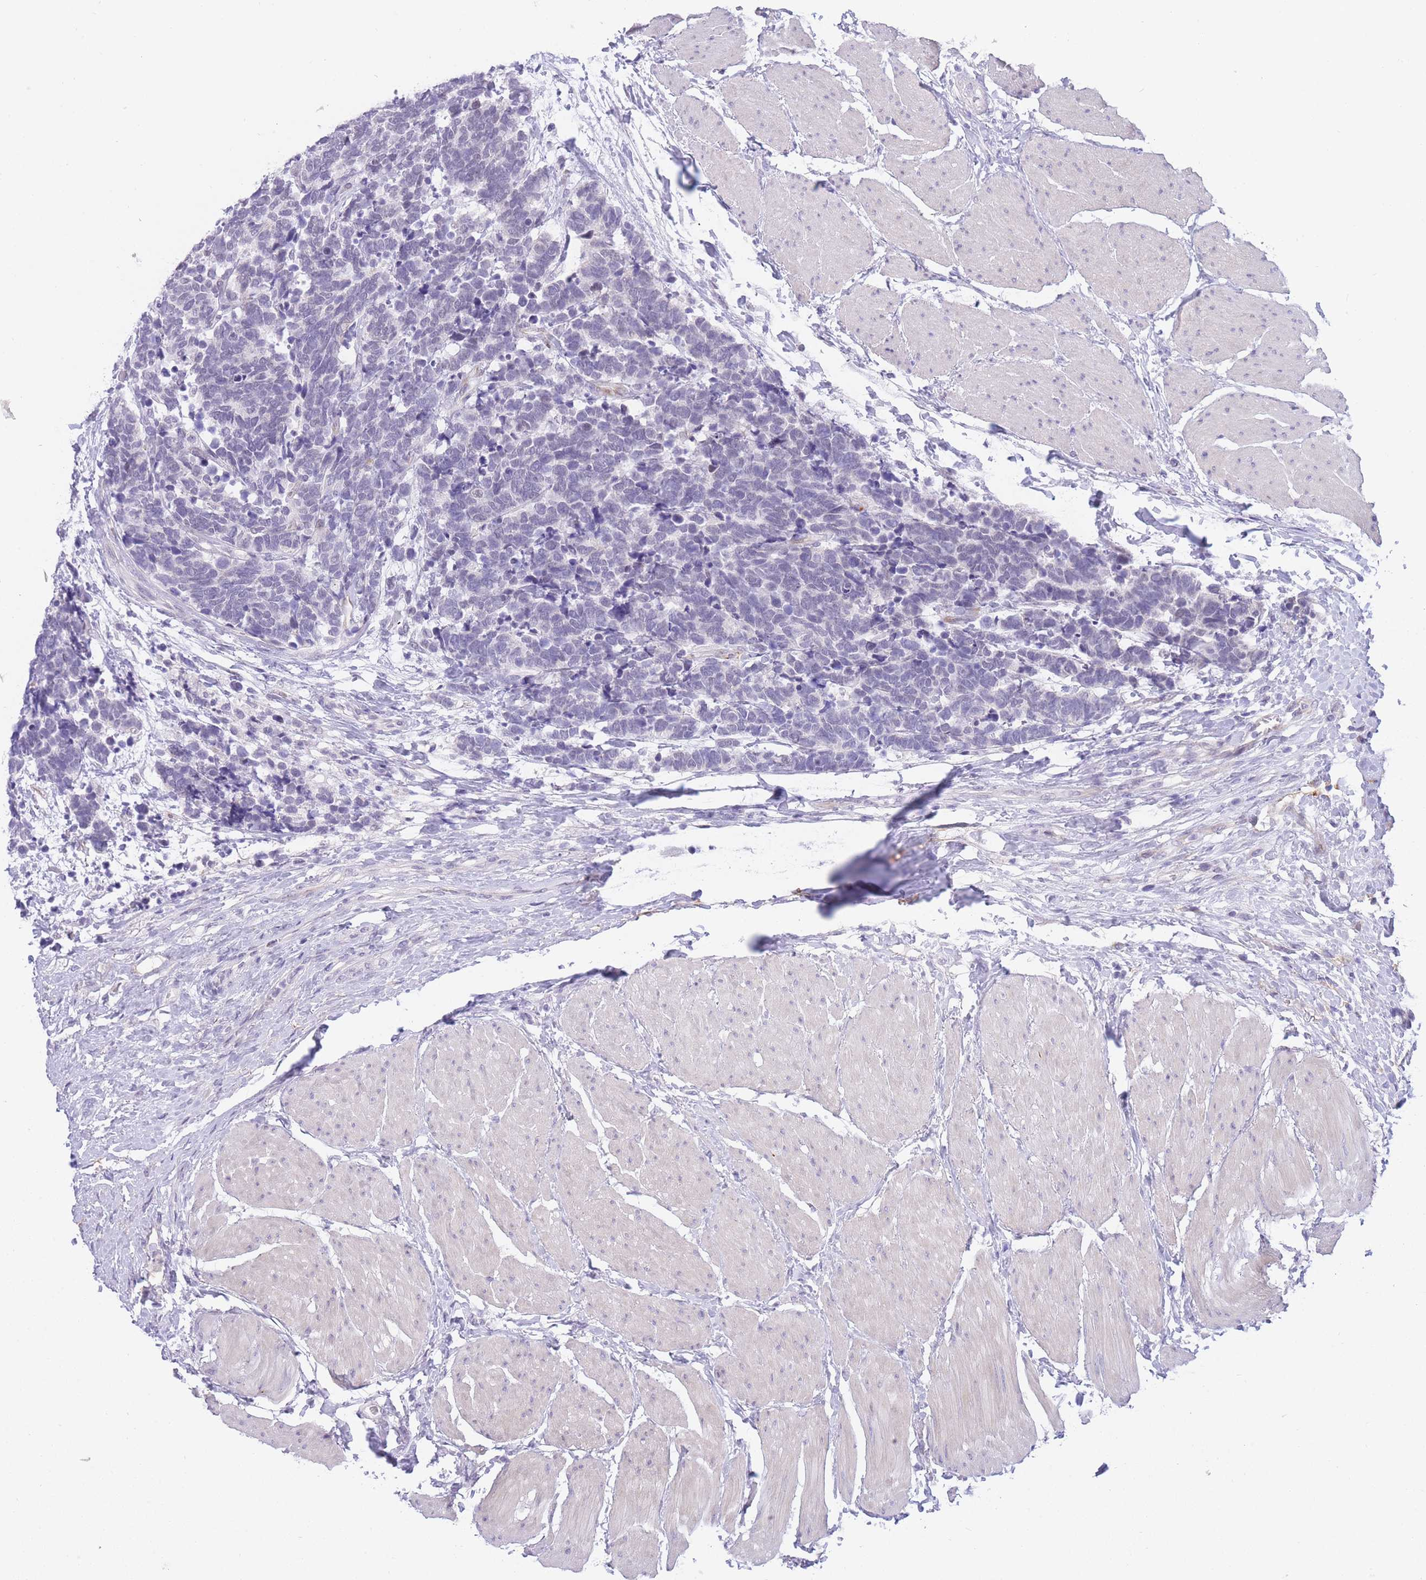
{"staining": {"intensity": "negative", "quantity": "none", "location": "none"}, "tissue": "carcinoid", "cell_type": "Tumor cells", "image_type": "cancer", "snomed": [{"axis": "morphology", "description": "Carcinoma, NOS"}, {"axis": "morphology", "description": "Carcinoid, malignant, NOS"}, {"axis": "topography", "description": "Urinary bladder"}], "caption": "Micrograph shows no significant protein expression in tumor cells of carcinoma.", "gene": "PRR23B", "patient": {"sex": "male", "age": 57}}